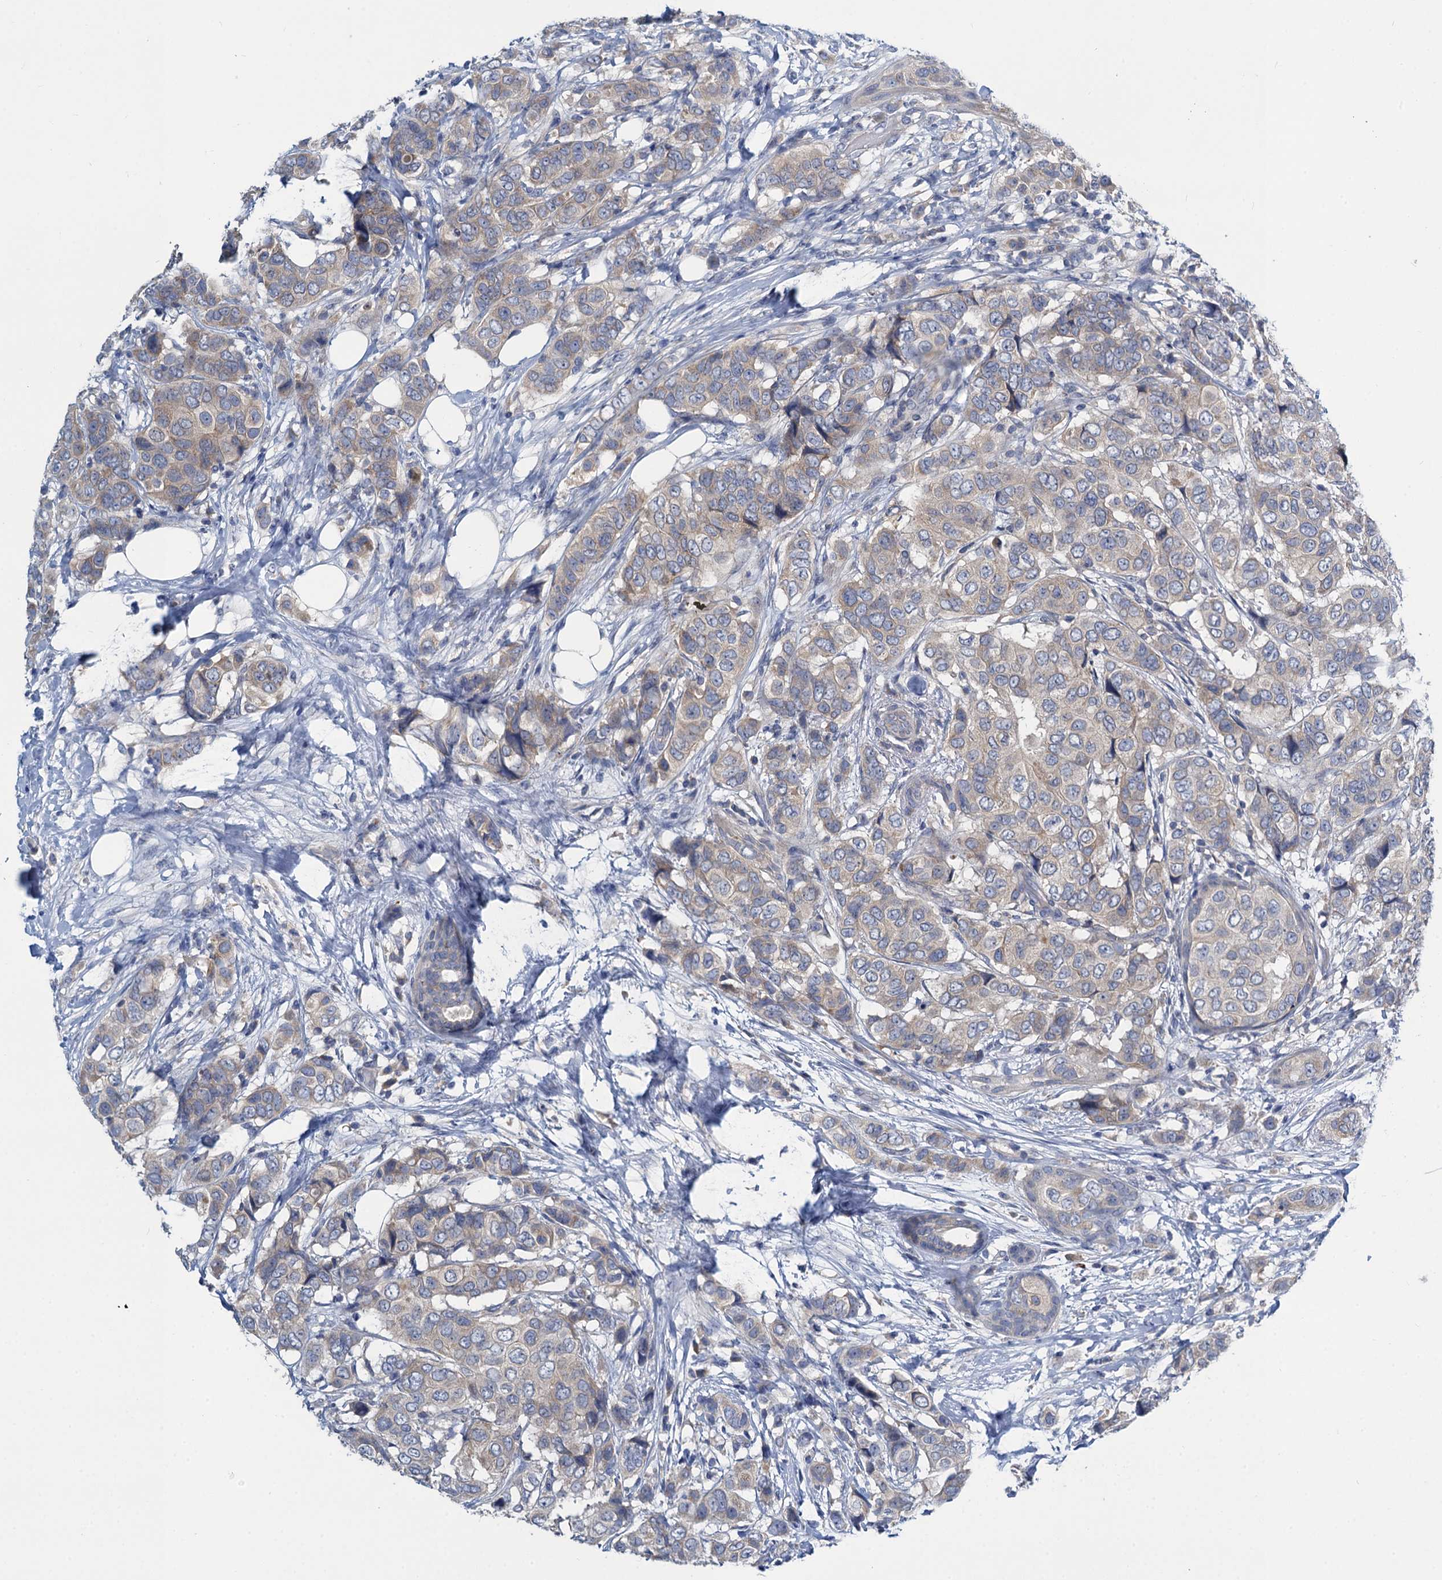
{"staining": {"intensity": "weak", "quantity": "25%-75%", "location": "cytoplasmic/membranous"}, "tissue": "breast cancer", "cell_type": "Tumor cells", "image_type": "cancer", "snomed": [{"axis": "morphology", "description": "Lobular carcinoma"}, {"axis": "topography", "description": "Breast"}], "caption": "About 25%-75% of tumor cells in human breast cancer demonstrate weak cytoplasmic/membranous protein expression as visualized by brown immunohistochemical staining.", "gene": "SNAP29", "patient": {"sex": "female", "age": 51}}